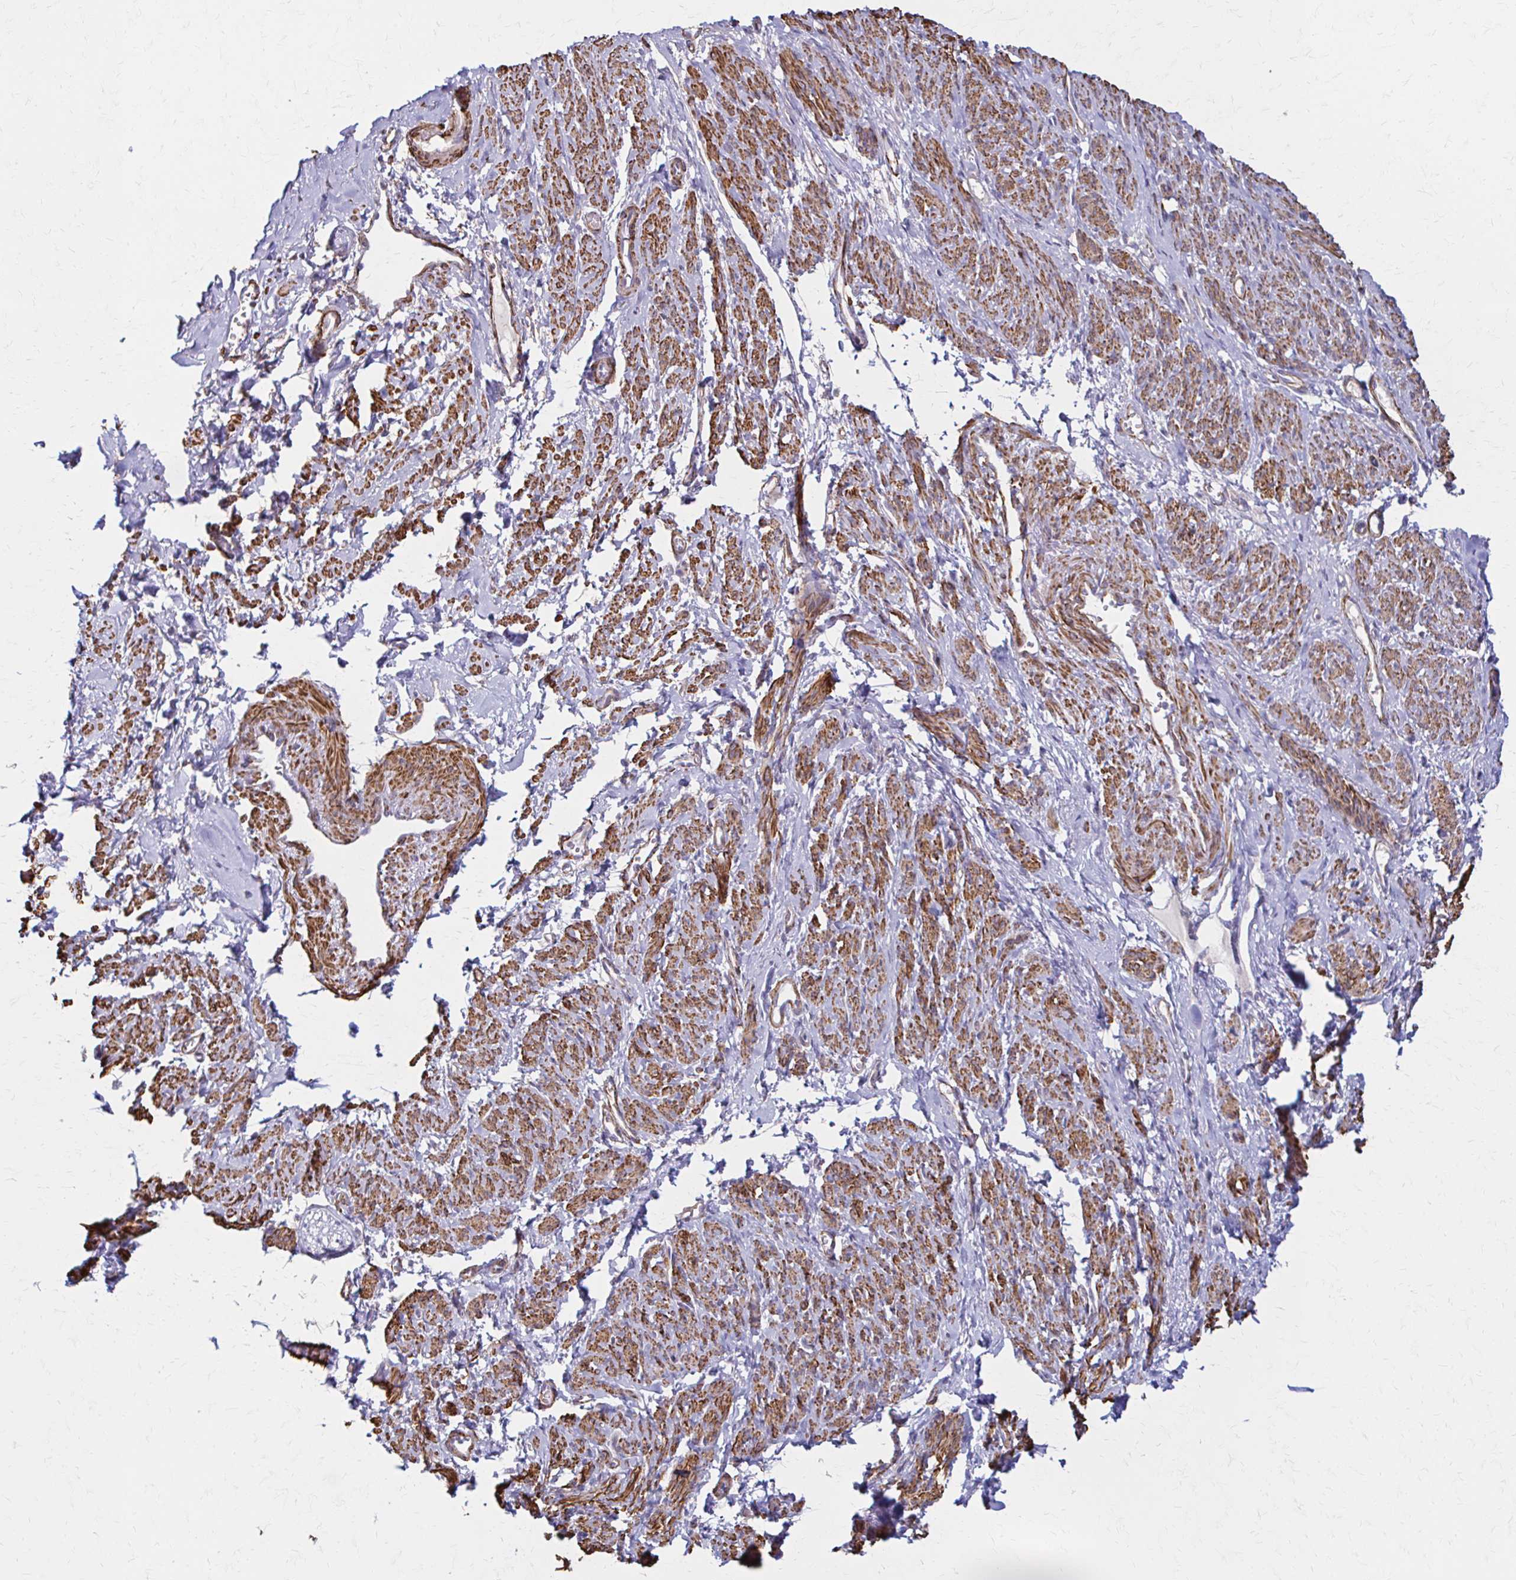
{"staining": {"intensity": "moderate", "quantity": ">75%", "location": "cytoplasmic/membranous"}, "tissue": "smooth muscle", "cell_type": "Smooth muscle cells", "image_type": "normal", "snomed": [{"axis": "morphology", "description": "Normal tissue, NOS"}, {"axis": "topography", "description": "Smooth muscle"}], "caption": "Immunohistochemistry (IHC) image of benign smooth muscle: human smooth muscle stained using IHC exhibits medium levels of moderate protein expression localized specifically in the cytoplasmic/membranous of smooth muscle cells, appearing as a cytoplasmic/membranous brown color.", "gene": "TIMMDC1", "patient": {"sex": "female", "age": 65}}